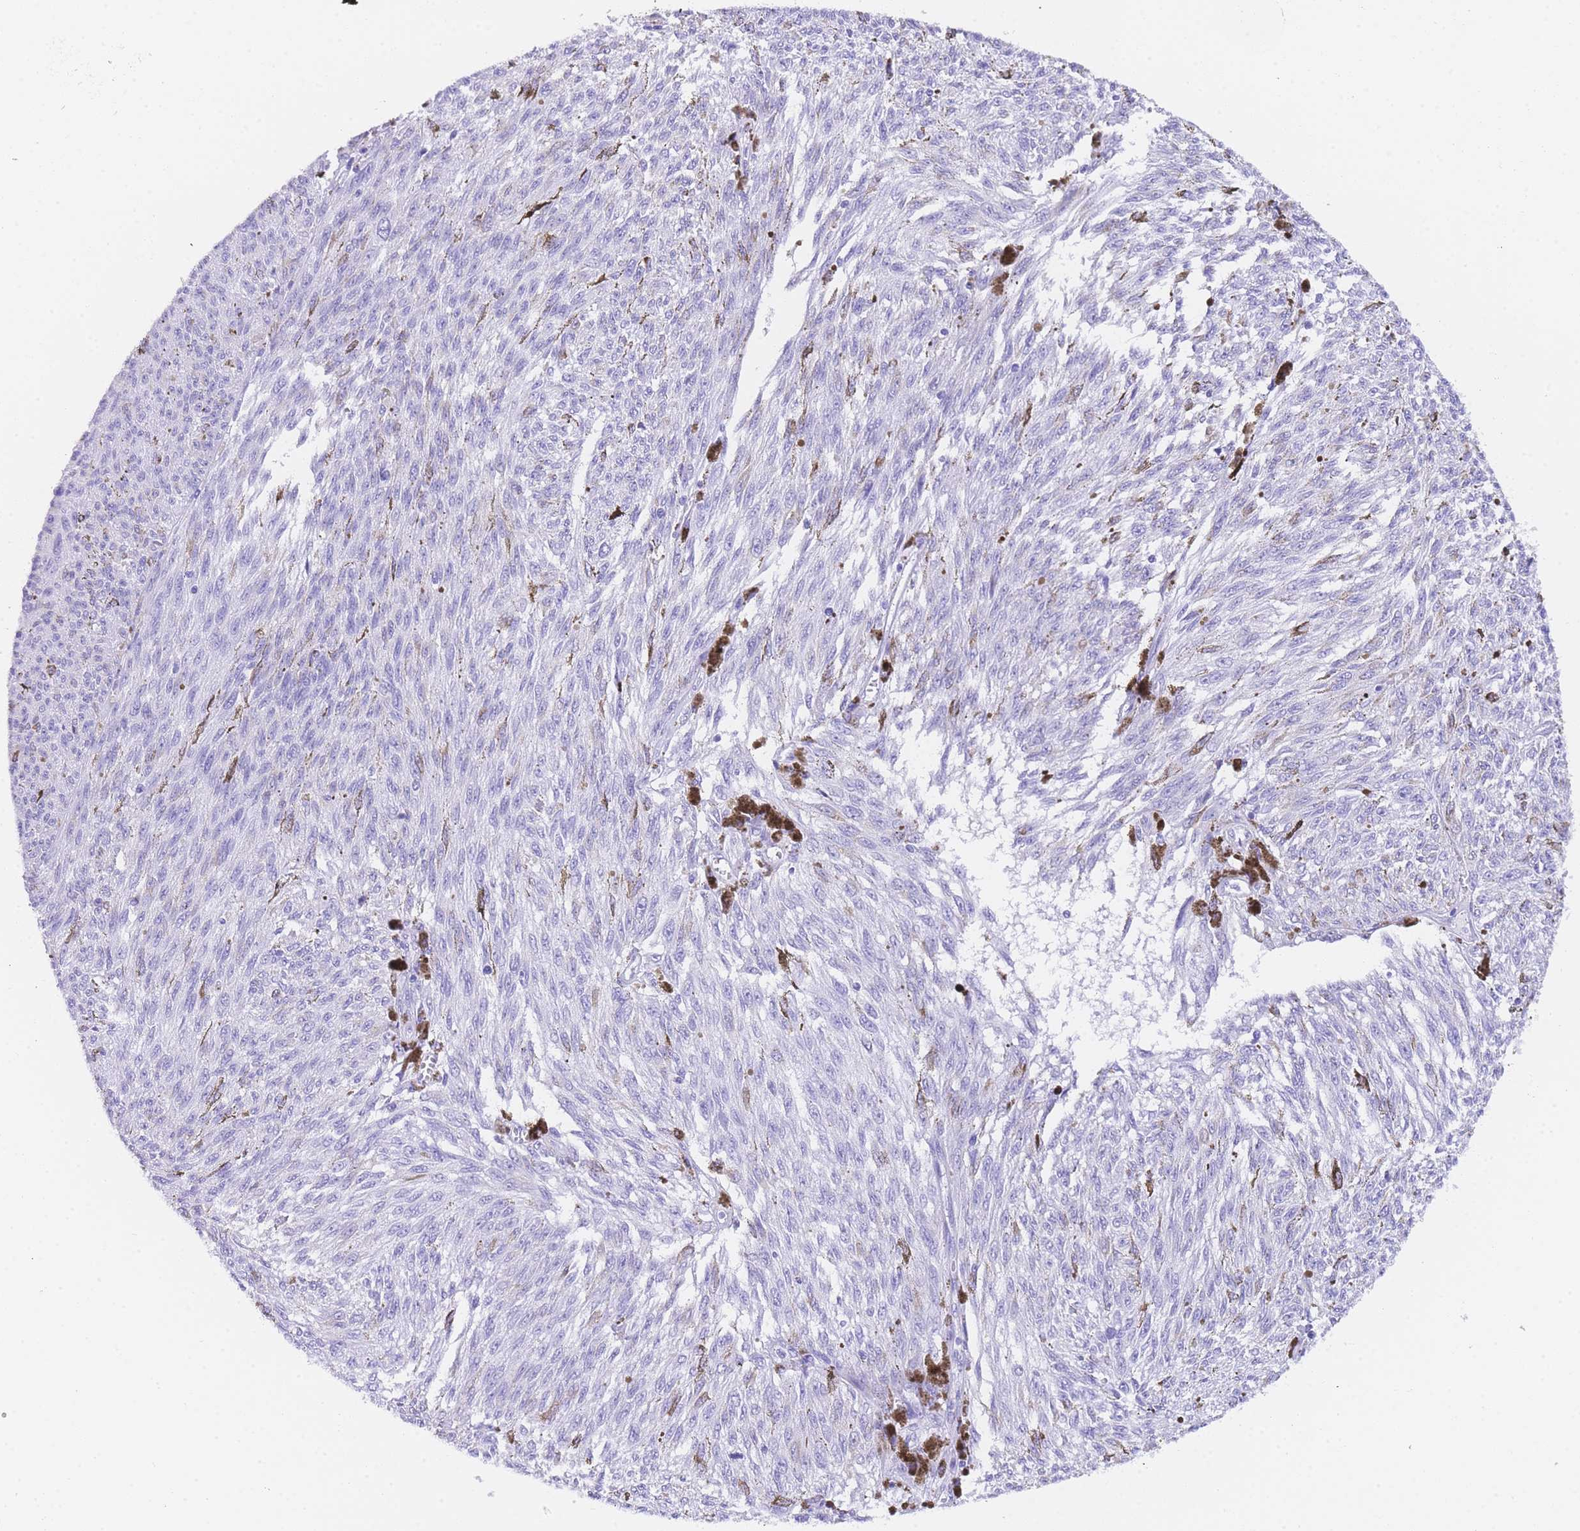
{"staining": {"intensity": "negative", "quantity": "none", "location": "none"}, "tissue": "melanoma", "cell_type": "Tumor cells", "image_type": "cancer", "snomed": [{"axis": "morphology", "description": "Malignant melanoma, NOS"}, {"axis": "topography", "description": "Skin"}], "caption": "Human melanoma stained for a protein using immunohistochemistry reveals no staining in tumor cells.", "gene": "NKD2", "patient": {"sex": "female", "age": 72}}